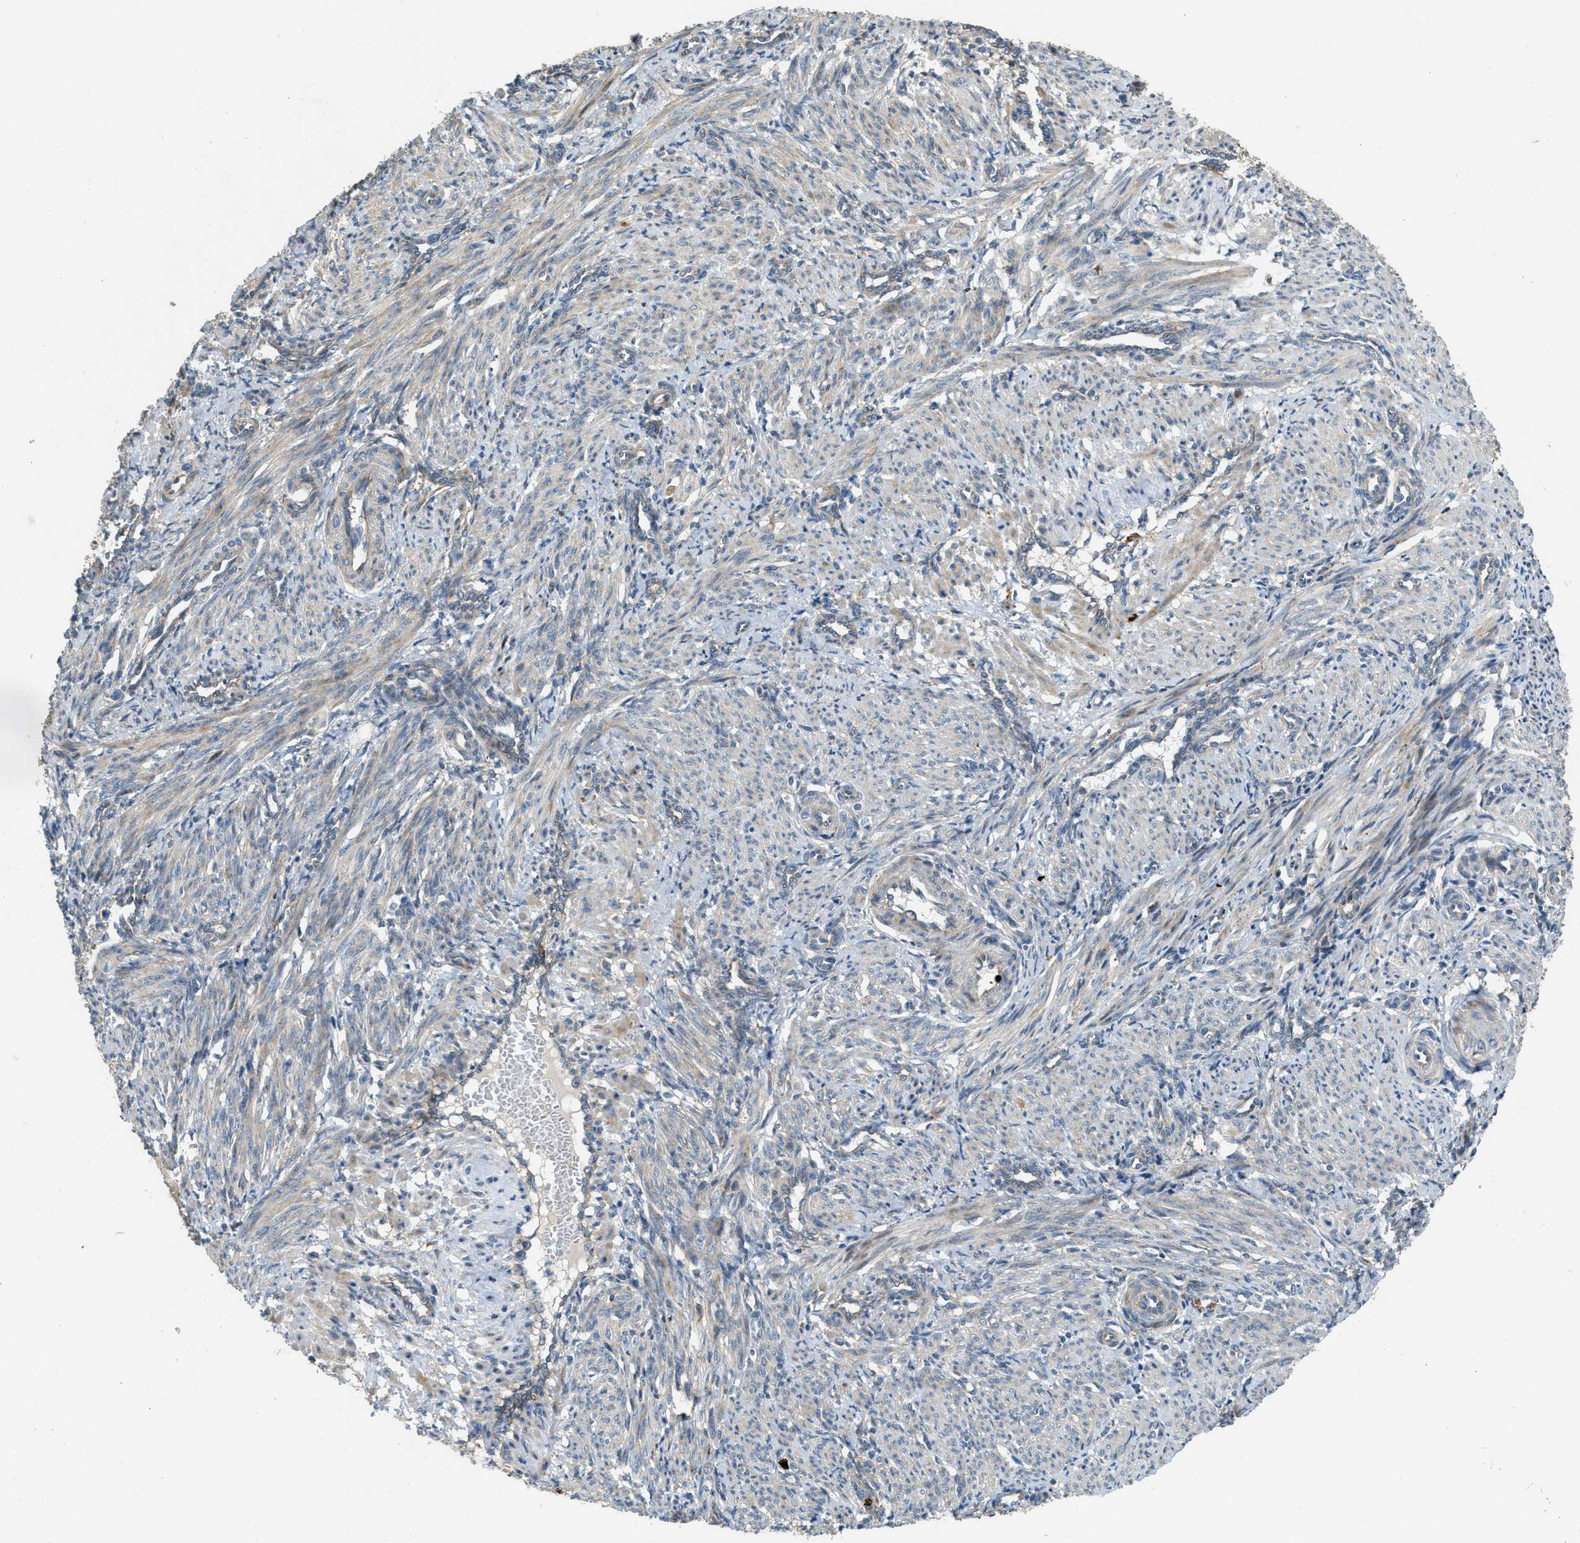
{"staining": {"intensity": "weak", "quantity": "25%-75%", "location": "cytoplasmic/membranous"}, "tissue": "smooth muscle", "cell_type": "Smooth muscle cells", "image_type": "normal", "snomed": [{"axis": "morphology", "description": "Normal tissue, NOS"}, {"axis": "topography", "description": "Endometrium"}], "caption": "Immunohistochemical staining of normal smooth muscle shows 25%-75% levels of weak cytoplasmic/membranous protein staining in approximately 25%-75% of smooth muscle cells.", "gene": "TMEM68", "patient": {"sex": "female", "age": 33}}